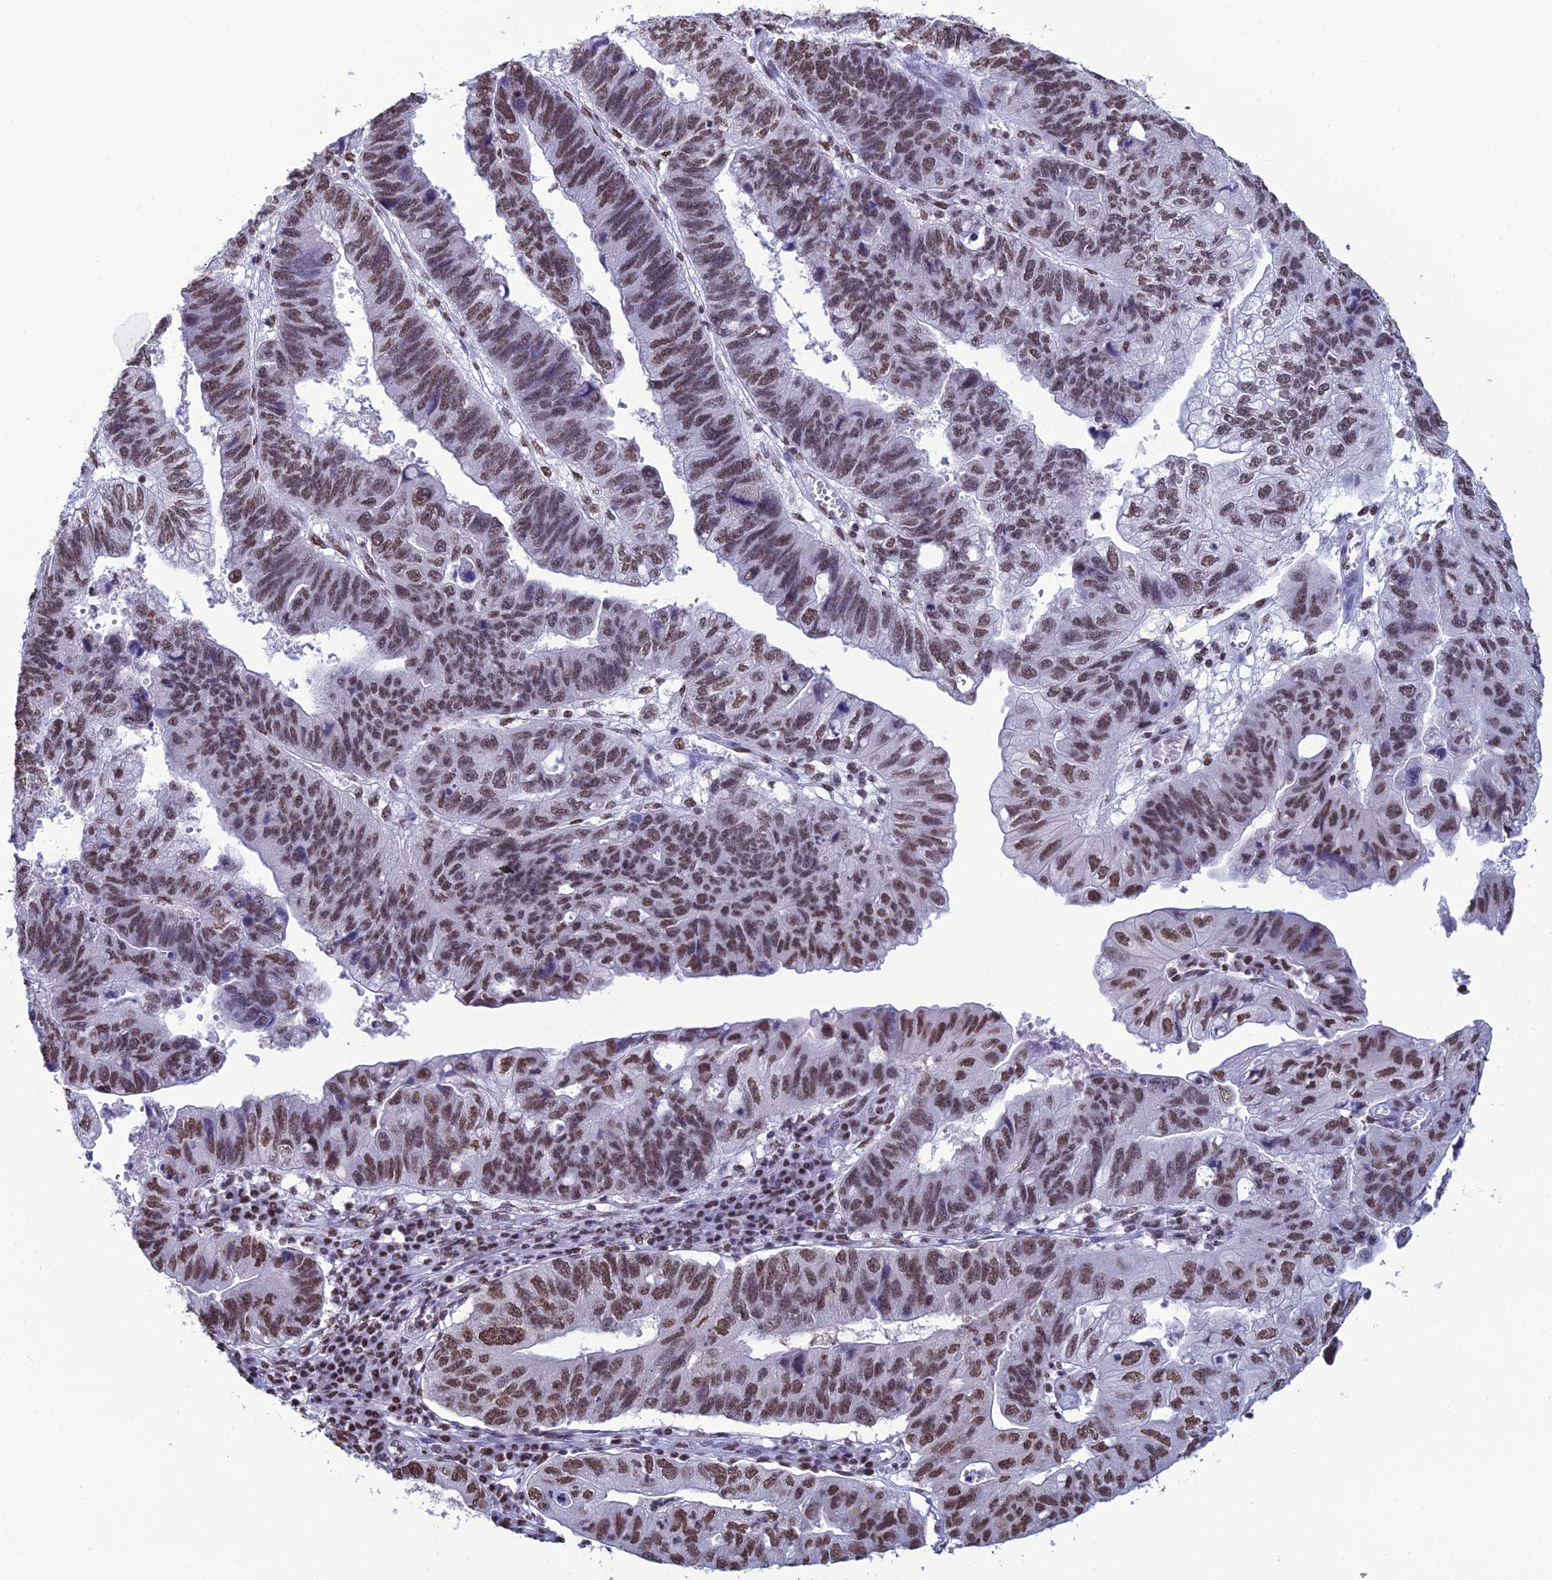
{"staining": {"intensity": "moderate", "quantity": ">75%", "location": "nuclear"}, "tissue": "stomach cancer", "cell_type": "Tumor cells", "image_type": "cancer", "snomed": [{"axis": "morphology", "description": "Adenocarcinoma, NOS"}, {"axis": "topography", "description": "Stomach"}], "caption": "The histopathology image displays a brown stain indicating the presence of a protein in the nuclear of tumor cells in stomach cancer (adenocarcinoma).", "gene": "PRAMEF12", "patient": {"sex": "male", "age": 59}}